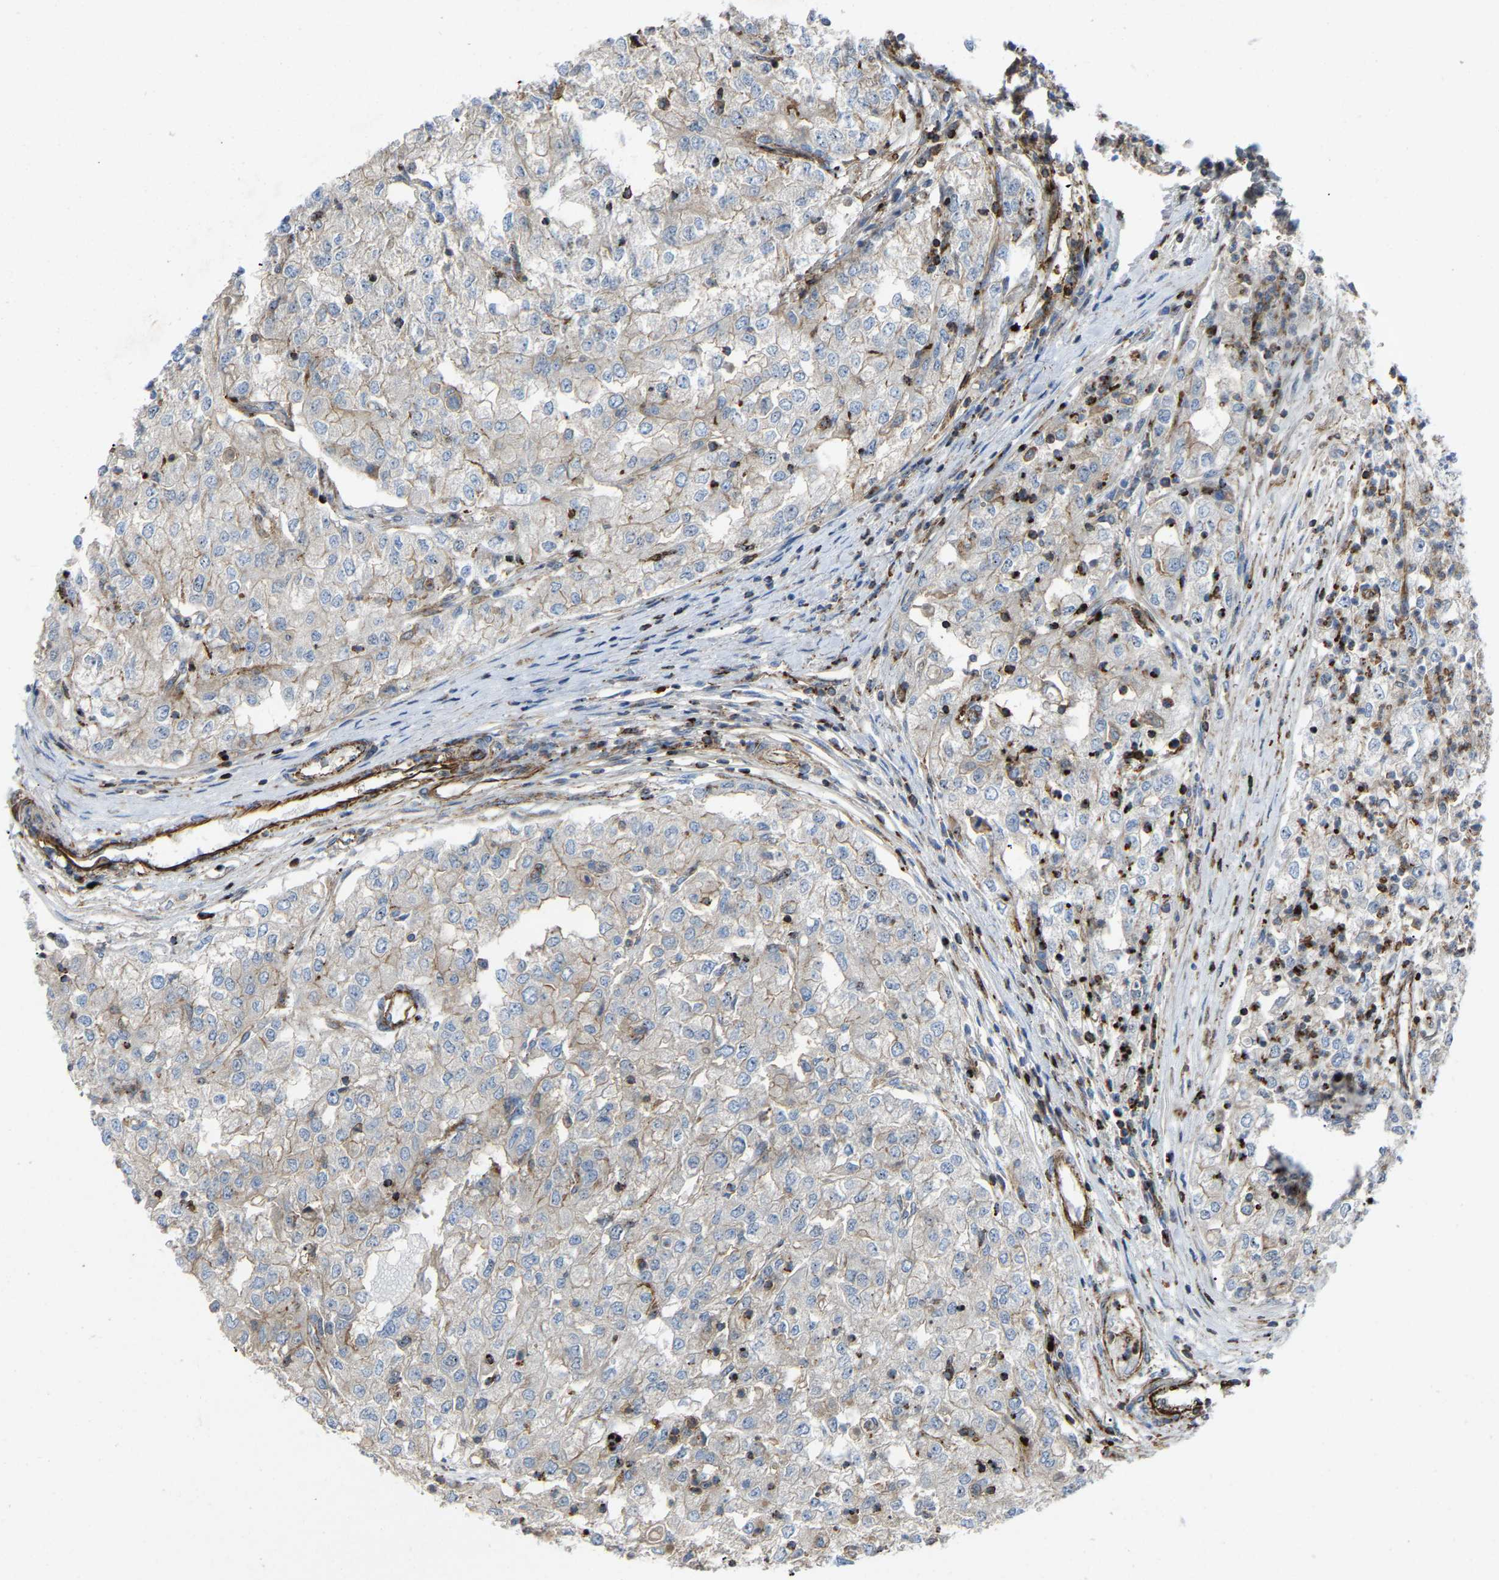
{"staining": {"intensity": "weak", "quantity": "<25%", "location": "cytoplasmic/membranous"}, "tissue": "renal cancer", "cell_type": "Tumor cells", "image_type": "cancer", "snomed": [{"axis": "morphology", "description": "Adenocarcinoma, NOS"}, {"axis": "topography", "description": "Kidney"}], "caption": "Human renal cancer (adenocarcinoma) stained for a protein using immunohistochemistry (IHC) displays no staining in tumor cells.", "gene": "AGPAT2", "patient": {"sex": "female", "age": 54}}